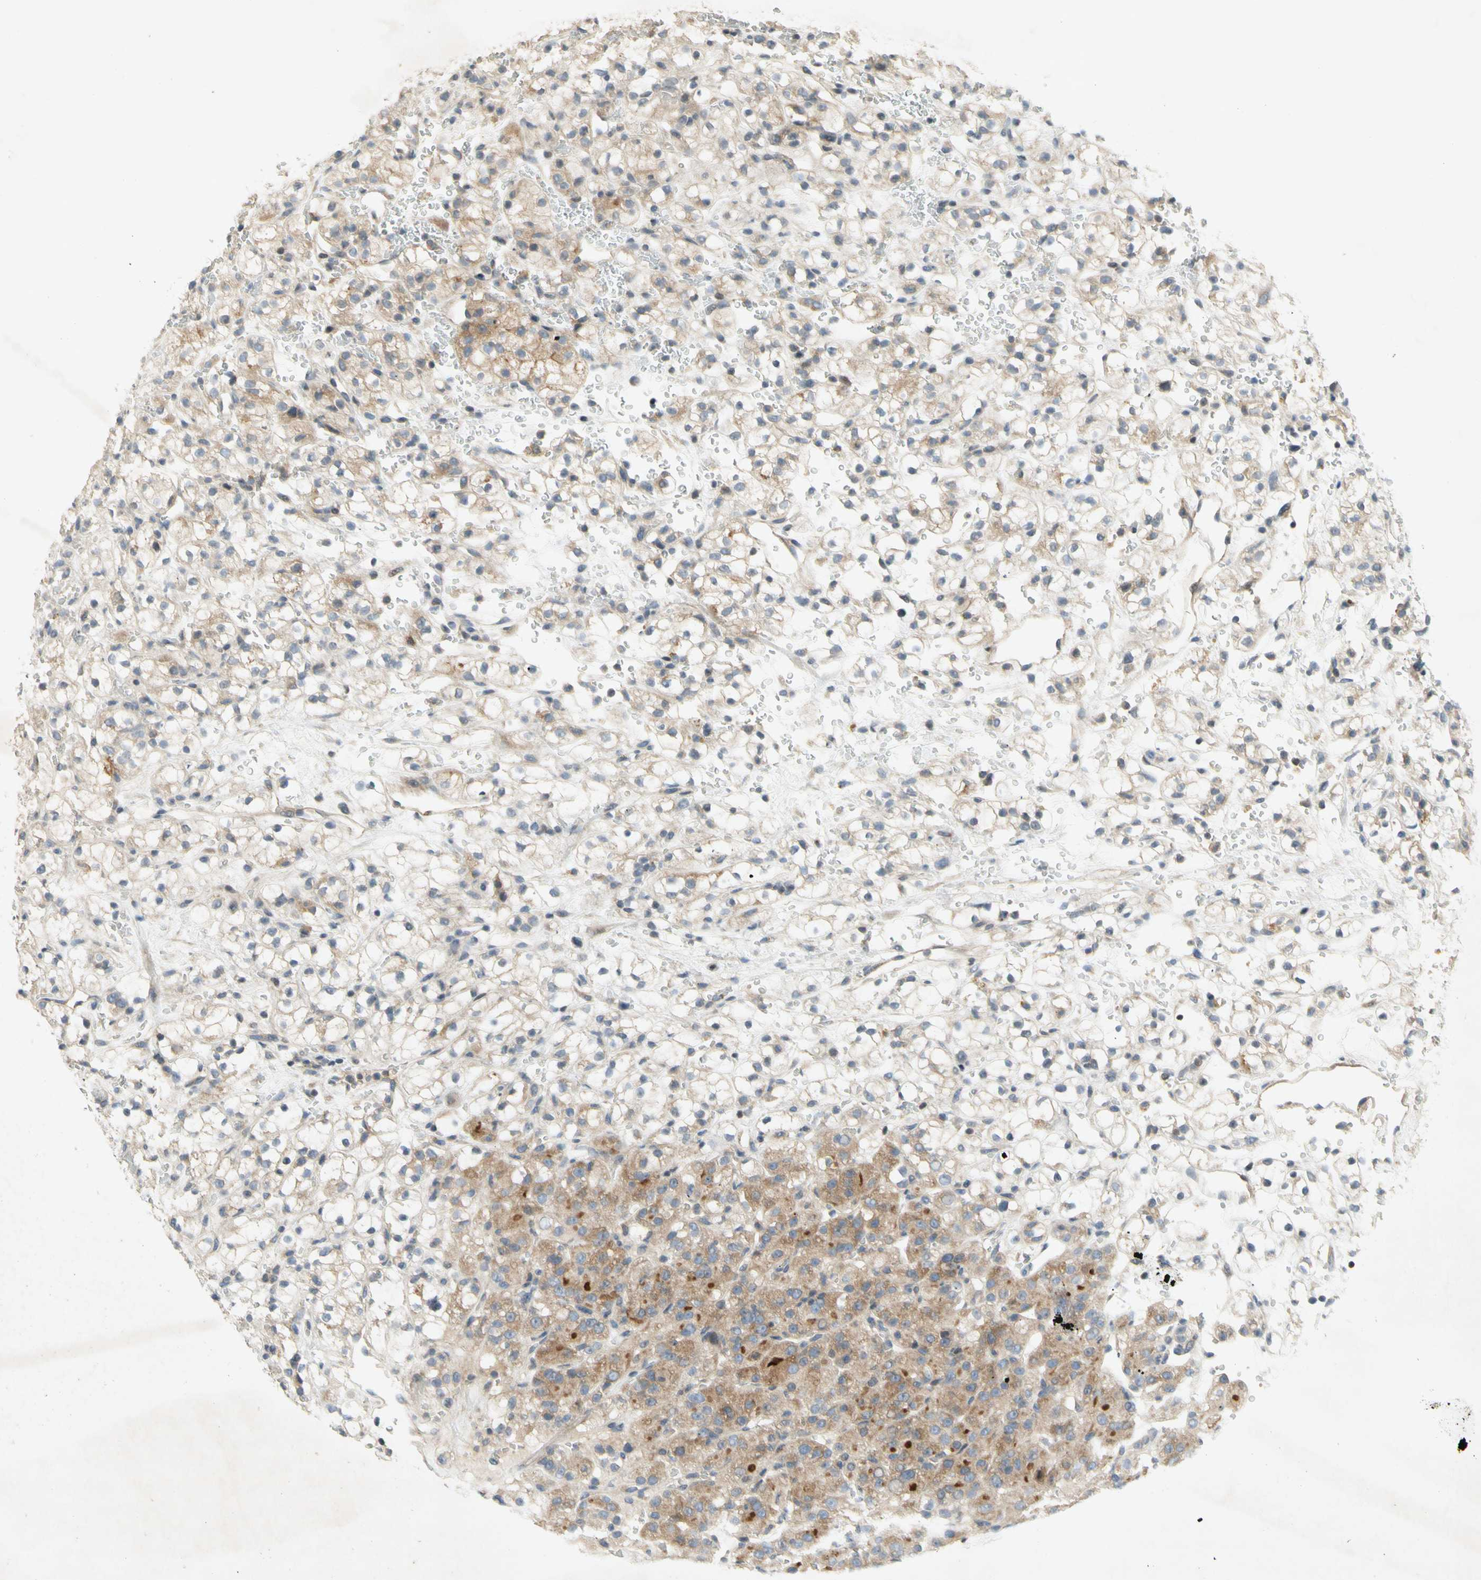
{"staining": {"intensity": "moderate", "quantity": "25%-75%", "location": "cytoplasmic/membranous"}, "tissue": "renal cancer", "cell_type": "Tumor cells", "image_type": "cancer", "snomed": [{"axis": "morphology", "description": "Adenocarcinoma, NOS"}, {"axis": "topography", "description": "Kidney"}], "caption": "About 25%-75% of tumor cells in renal cancer reveal moderate cytoplasmic/membranous protein positivity as visualized by brown immunohistochemical staining.", "gene": "ETF1", "patient": {"sex": "male", "age": 61}}